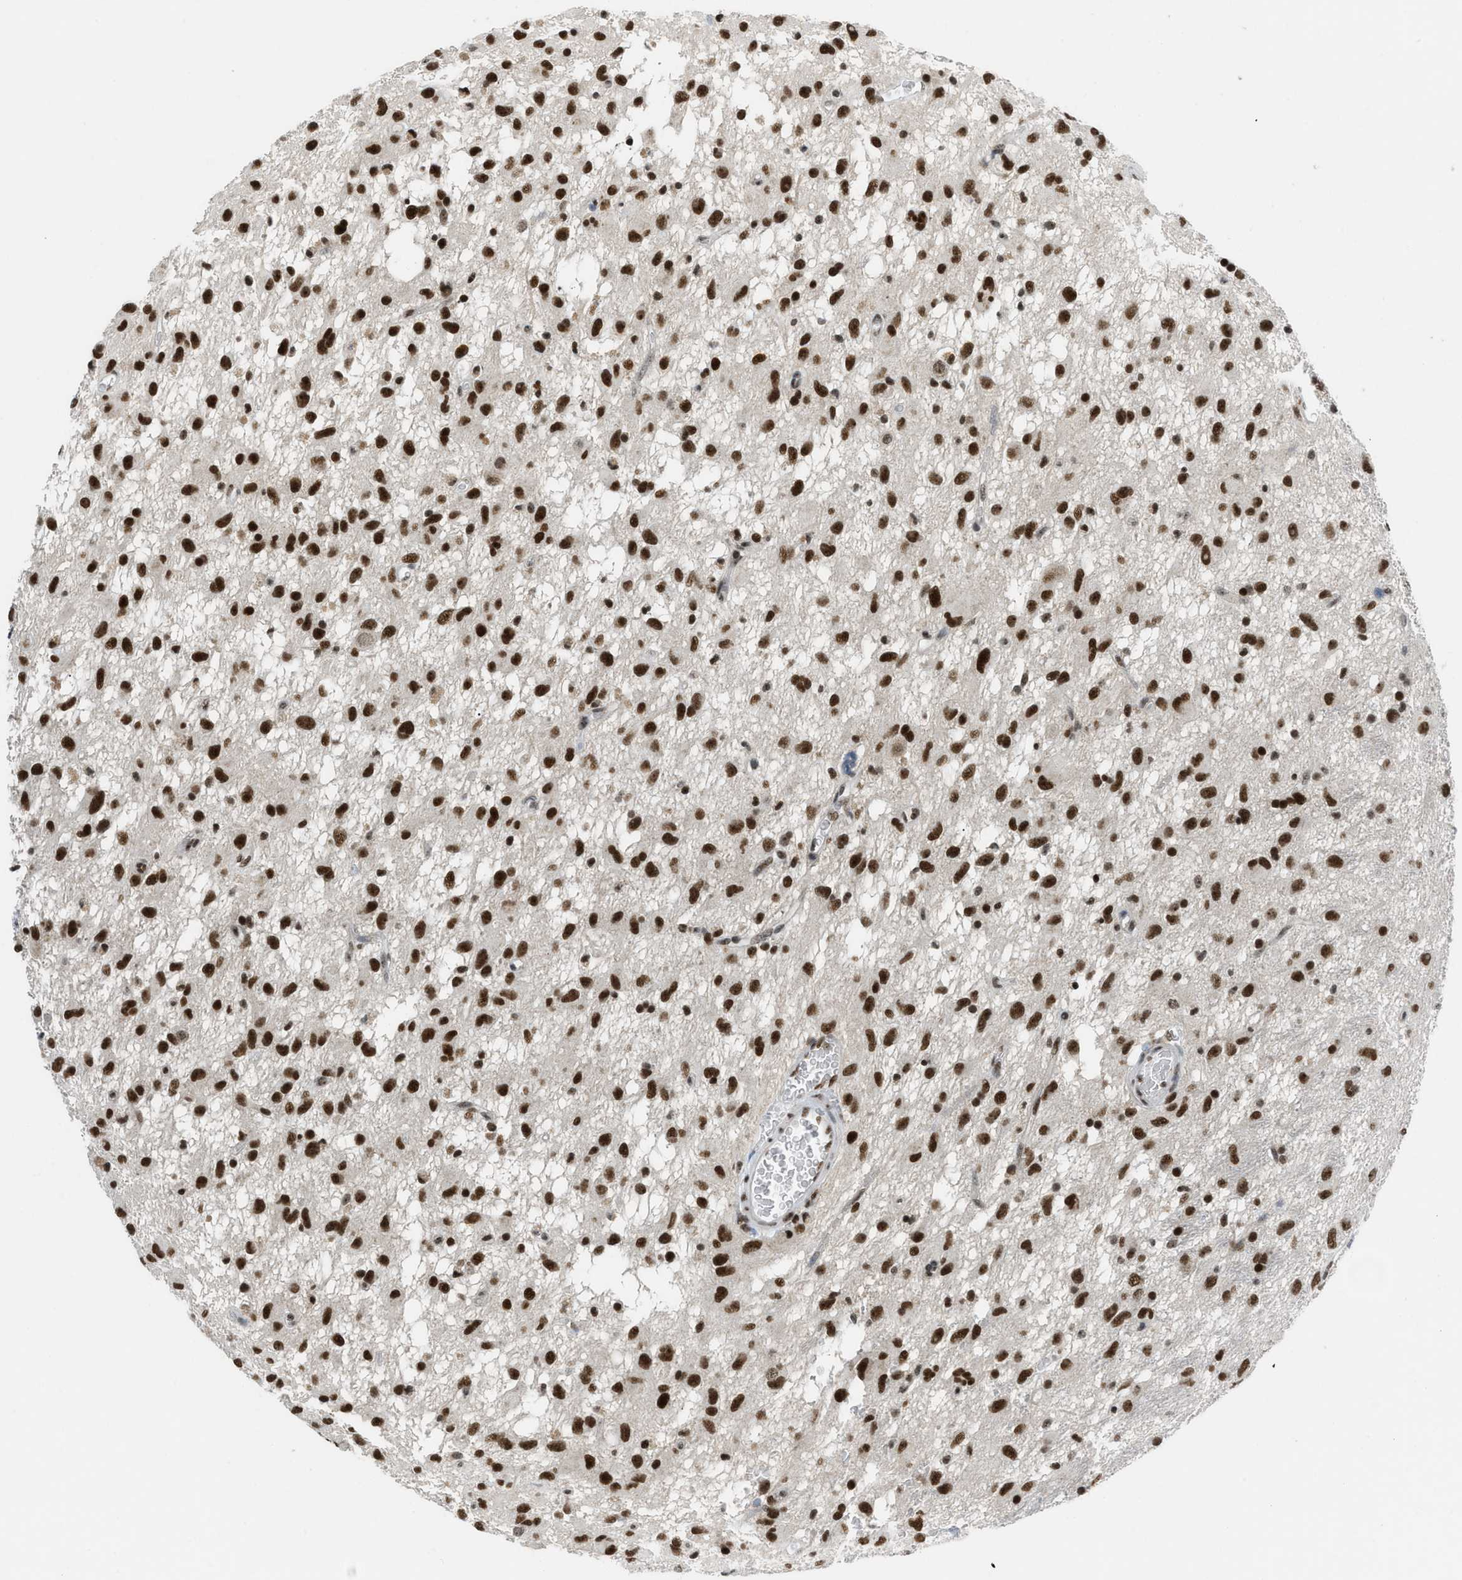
{"staining": {"intensity": "strong", "quantity": ">75%", "location": "nuclear"}, "tissue": "glioma", "cell_type": "Tumor cells", "image_type": "cancer", "snomed": [{"axis": "morphology", "description": "Glioma, malignant, Low grade"}, {"axis": "topography", "description": "Brain"}], "caption": "Protein expression analysis of human malignant glioma (low-grade) reveals strong nuclear expression in approximately >75% of tumor cells.", "gene": "RAD51B", "patient": {"sex": "male", "age": 77}}